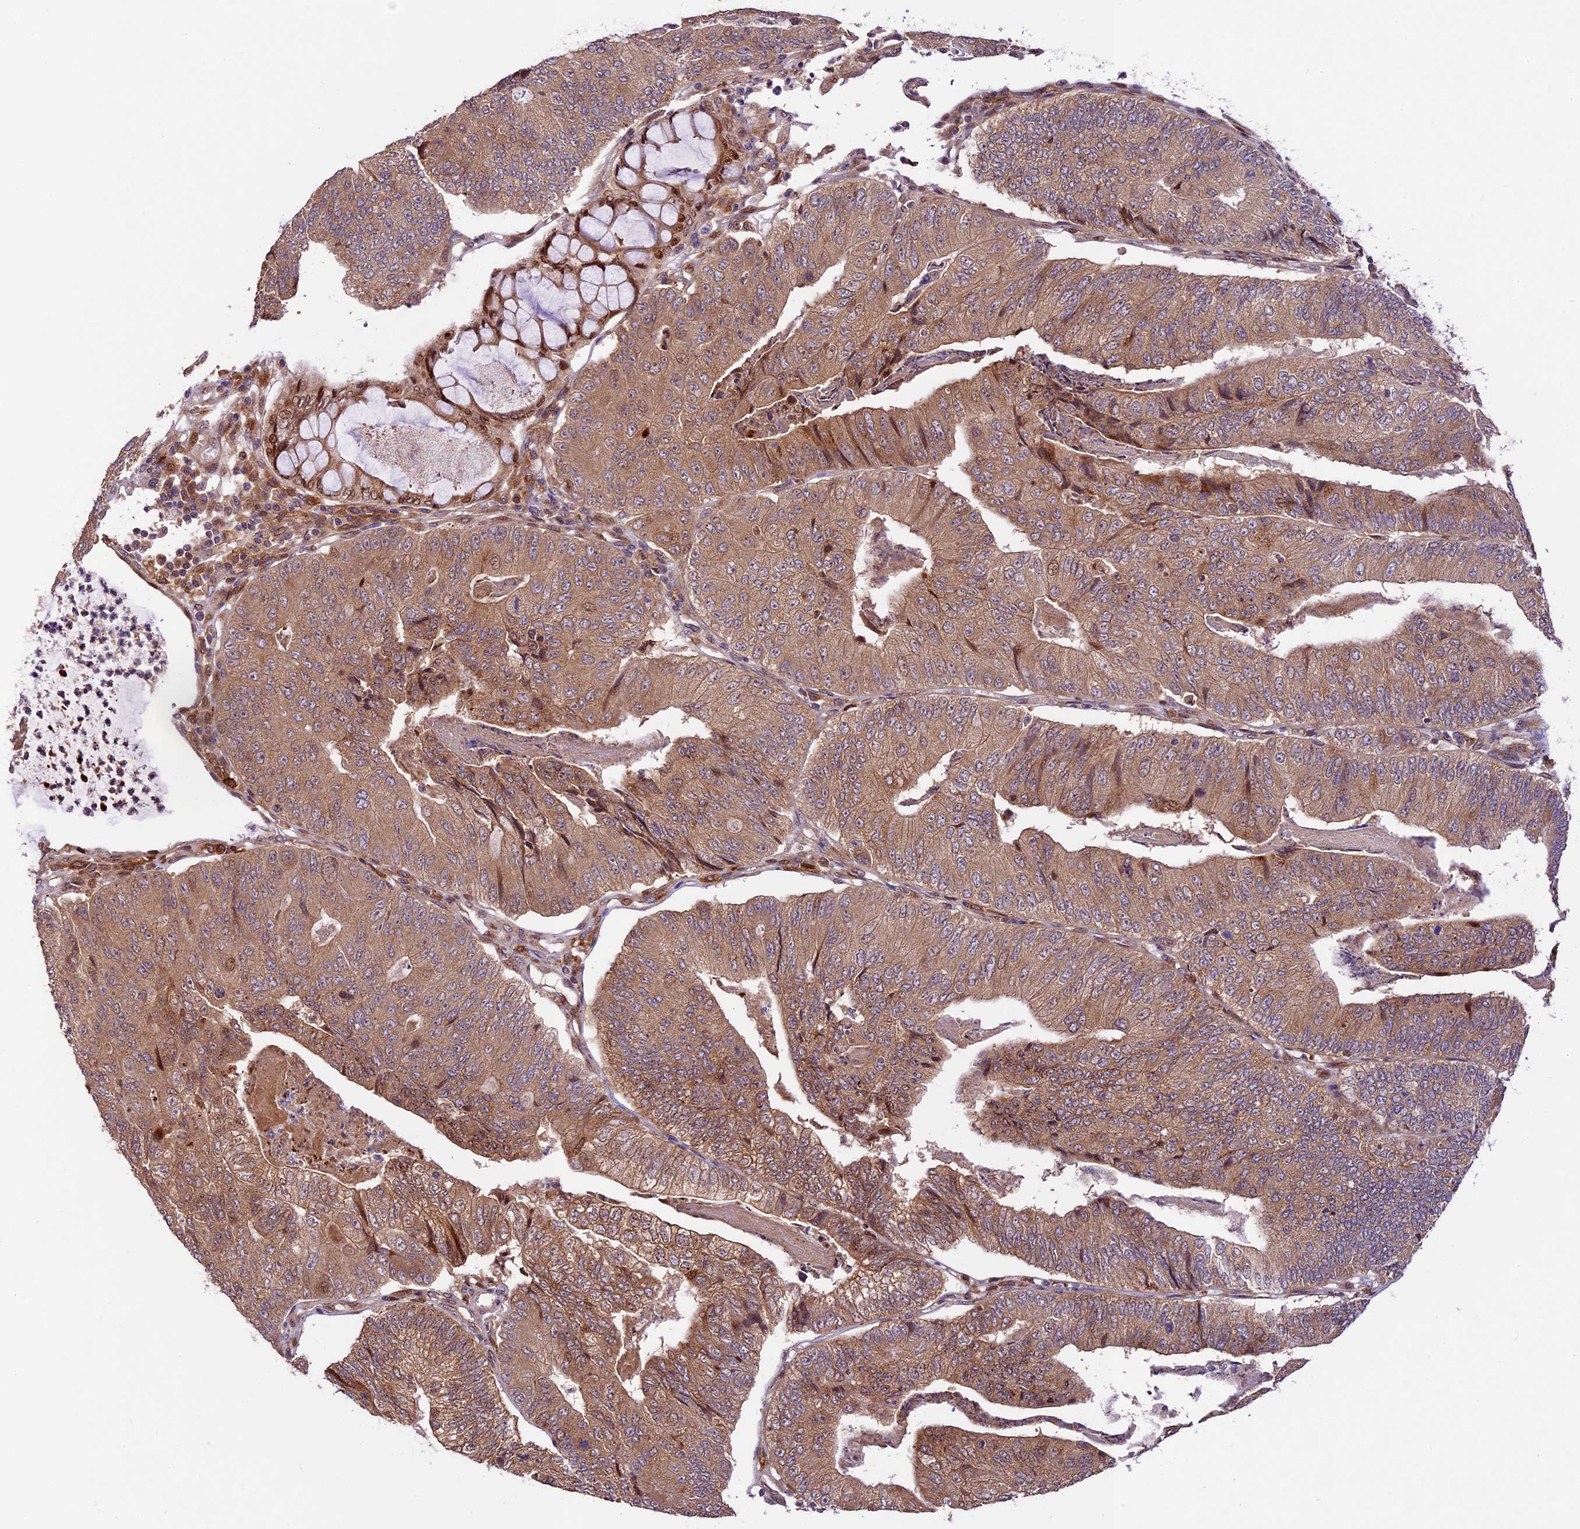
{"staining": {"intensity": "moderate", "quantity": ">75%", "location": "cytoplasmic/membranous"}, "tissue": "colorectal cancer", "cell_type": "Tumor cells", "image_type": "cancer", "snomed": [{"axis": "morphology", "description": "Adenocarcinoma, NOS"}, {"axis": "topography", "description": "Colon"}], "caption": "Immunohistochemistry (IHC) micrograph of human colorectal cancer stained for a protein (brown), which displays medium levels of moderate cytoplasmic/membranous staining in approximately >75% of tumor cells.", "gene": "CCSER1", "patient": {"sex": "female", "age": 67}}